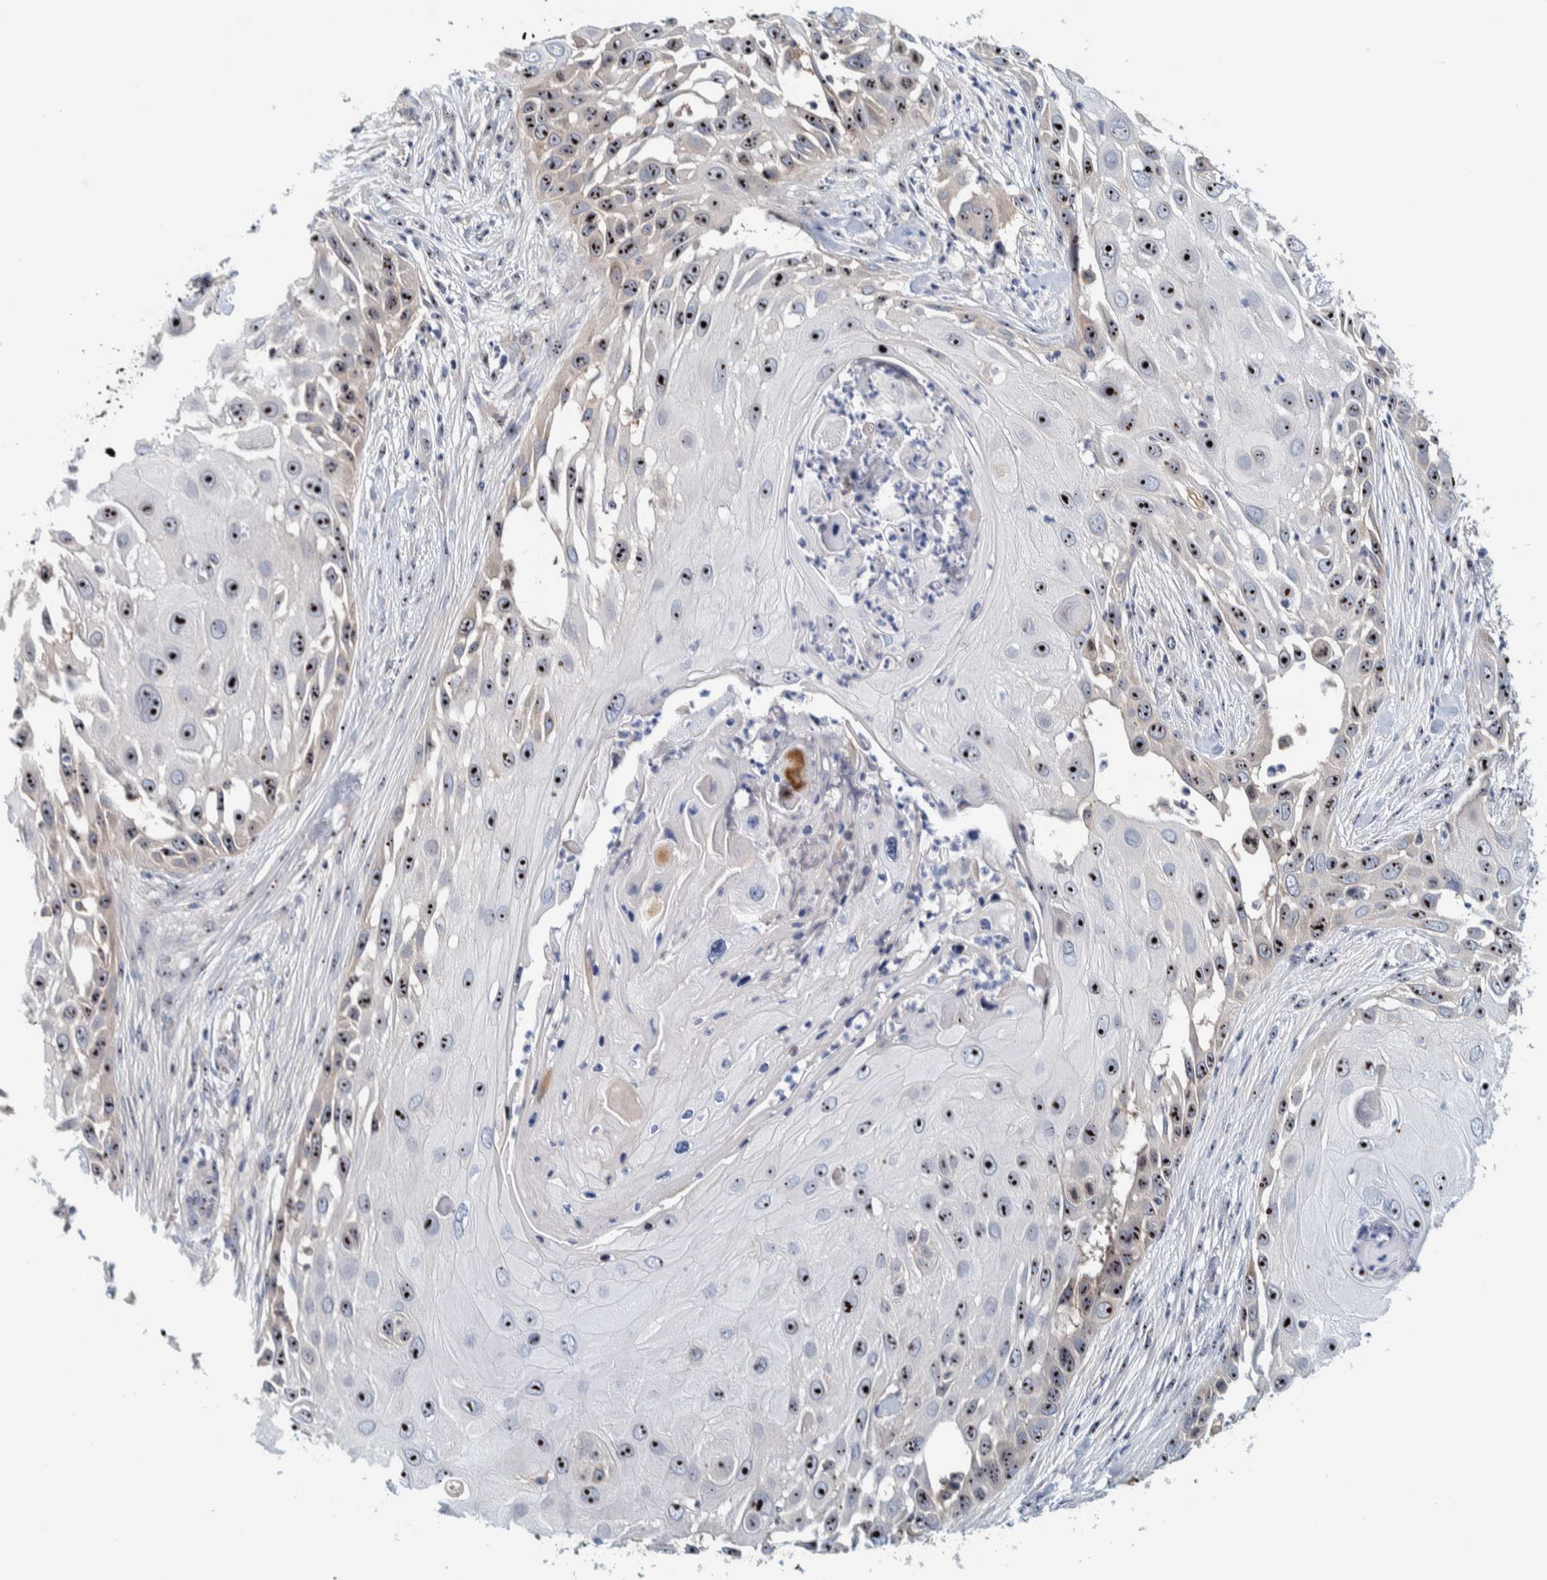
{"staining": {"intensity": "strong", "quantity": ">75%", "location": "nuclear"}, "tissue": "skin cancer", "cell_type": "Tumor cells", "image_type": "cancer", "snomed": [{"axis": "morphology", "description": "Squamous cell carcinoma, NOS"}, {"axis": "topography", "description": "Skin"}], "caption": "A brown stain shows strong nuclear expression of a protein in skin cancer tumor cells.", "gene": "NOL11", "patient": {"sex": "female", "age": 44}}